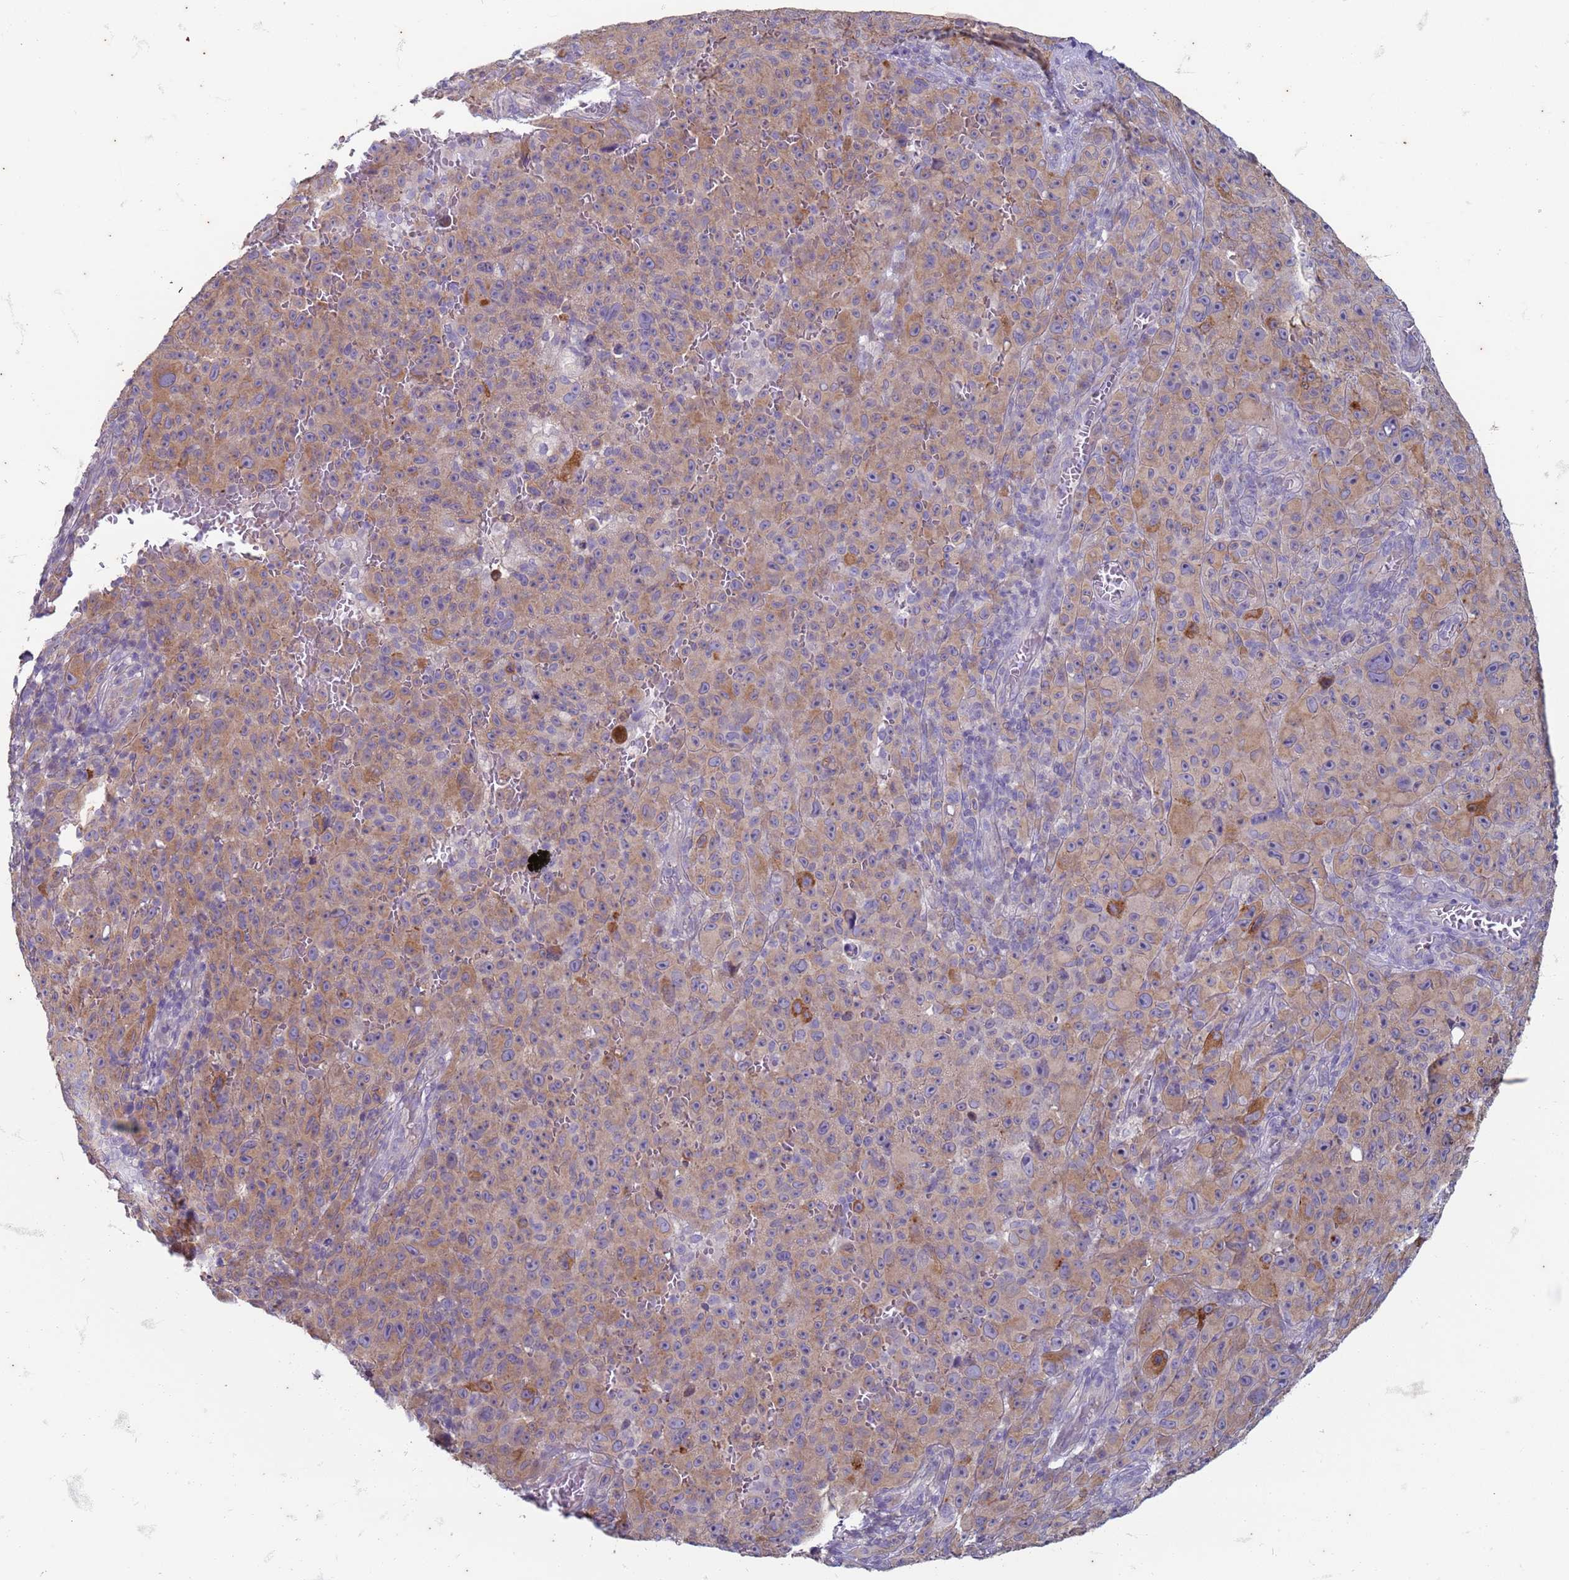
{"staining": {"intensity": "weak", "quantity": ">75%", "location": "cytoplasmic/membranous"}, "tissue": "melanoma", "cell_type": "Tumor cells", "image_type": "cancer", "snomed": [{"axis": "morphology", "description": "Malignant melanoma, NOS"}, {"axis": "topography", "description": "Skin"}], "caption": "The image exhibits immunohistochemical staining of melanoma. There is weak cytoplasmic/membranous staining is identified in about >75% of tumor cells.", "gene": "SUCO", "patient": {"sex": "female", "age": 82}}